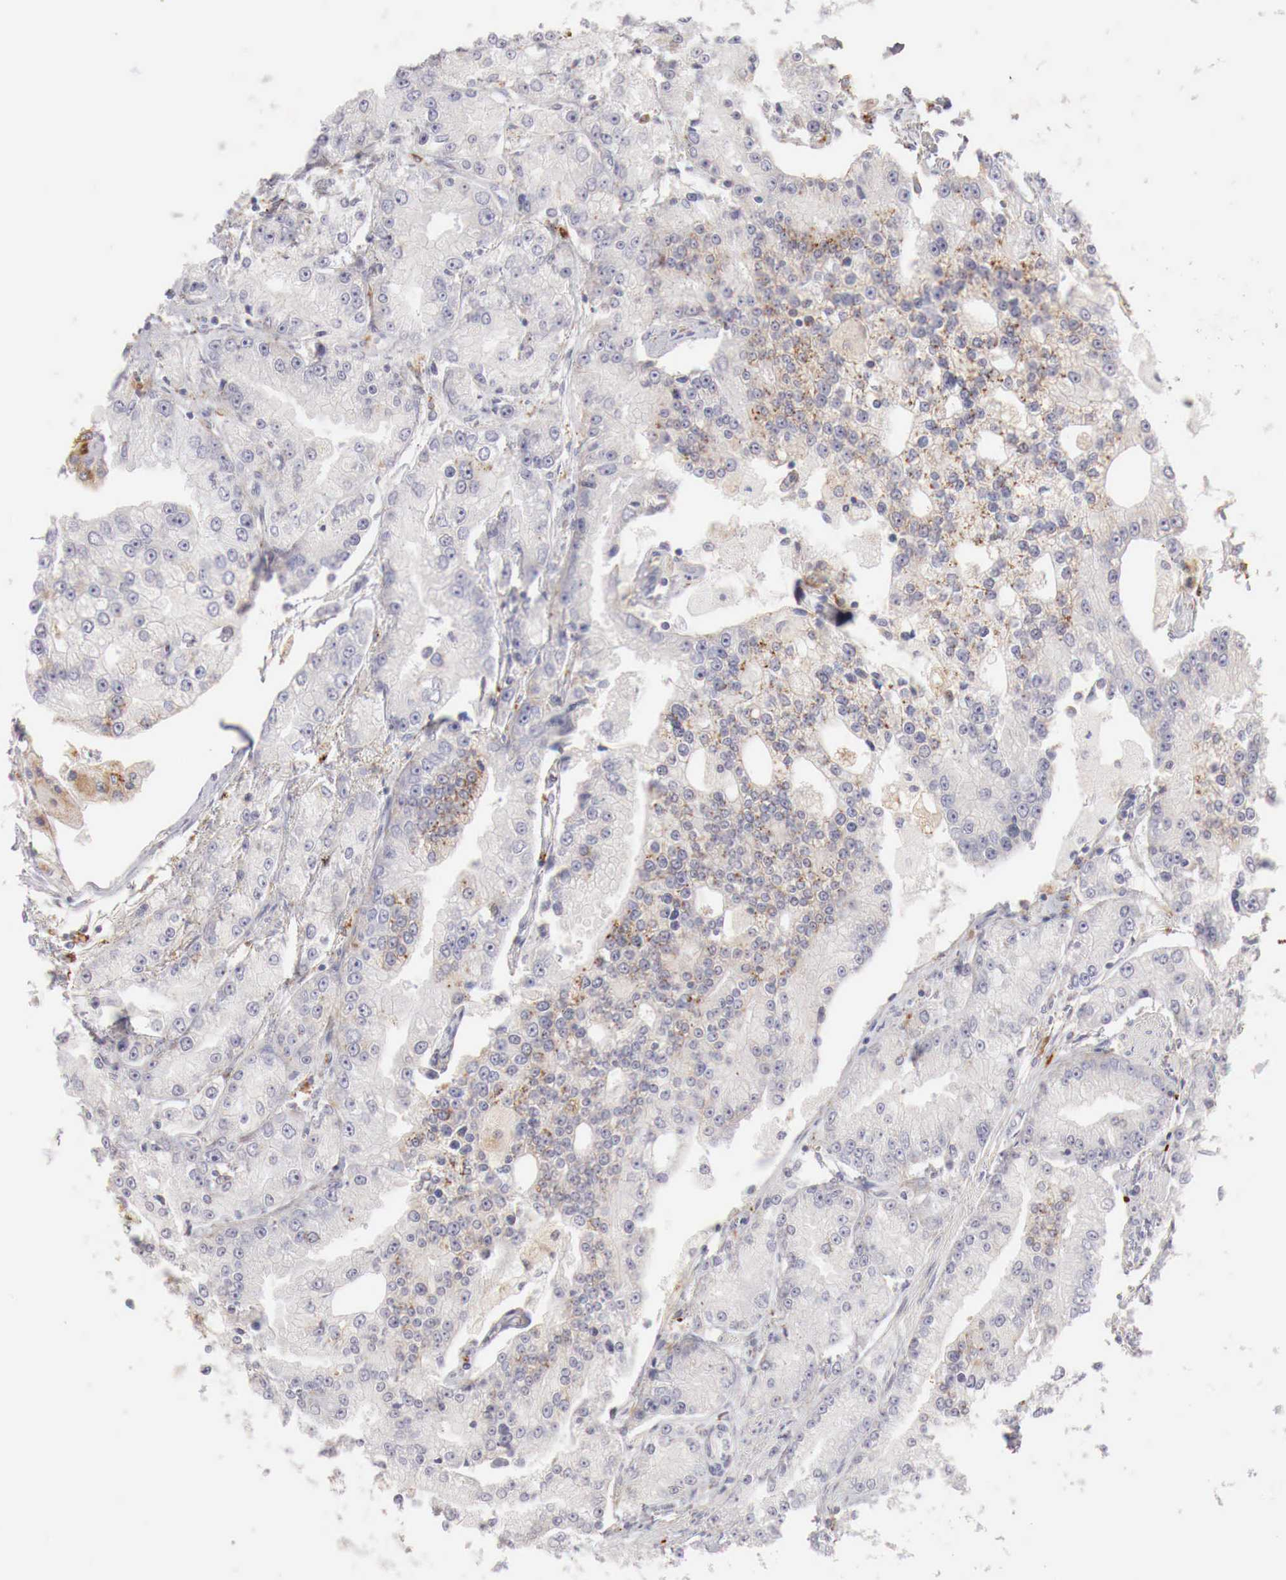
{"staining": {"intensity": "moderate", "quantity": "<25%", "location": "cytoplasmic/membranous"}, "tissue": "prostate cancer", "cell_type": "Tumor cells", "image_type": "cancer", "snomed": [{"axis": "morphology", "description": "Adenocarcinoma, Medium grade"}, {"axis": "topography", "description": "Prostate"}], "caption": "Immunohistochemical staining of human prostate cancer displays low levels of moderate cytoplasmic/membranous staining in approximately <25% of tumor cells. (IHC, brightfield microscopy, high magnification).", "gene": "GLA", "patient": {"sex": "male", "age": 72}}